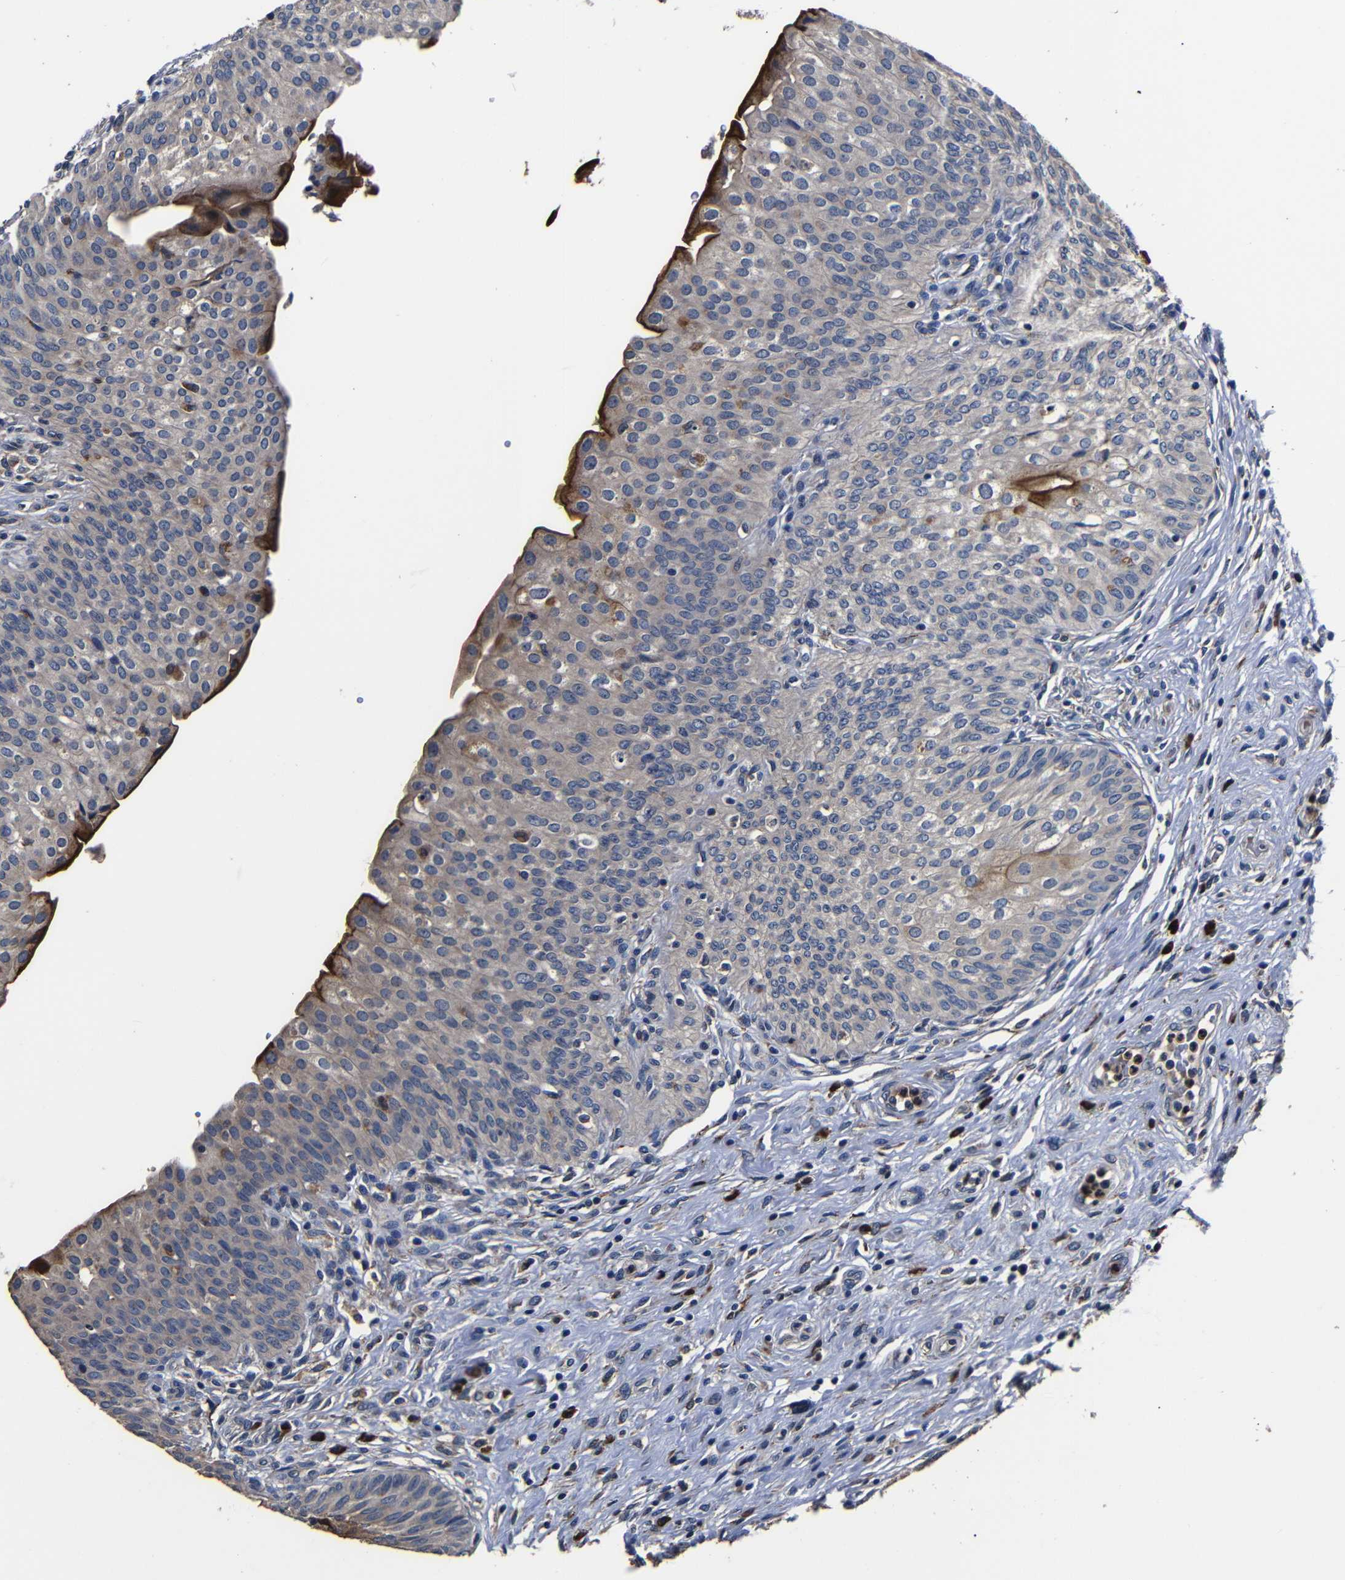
{"staining": {"intensity": "moderate", "quantity": "<25%", "location": "cytoplasmic/membranous"}, "tissue": "urinary bladder", "cell_type": "Urothelial cells", "image_type": "normal", "snomed": [{"axis": "morphology", "description": "Normal tissue, NOS"}, {"axis": "topography", "description": "Urinary bladder"}], "caption": "Urothelial cells exhibit low levels of moderate cytoplasmic/membranous staining in about <25% of cells in unremarkable human urinary bladder.", "gene": "SCN9A", "patient": {"sex": "male", "age": 46}}